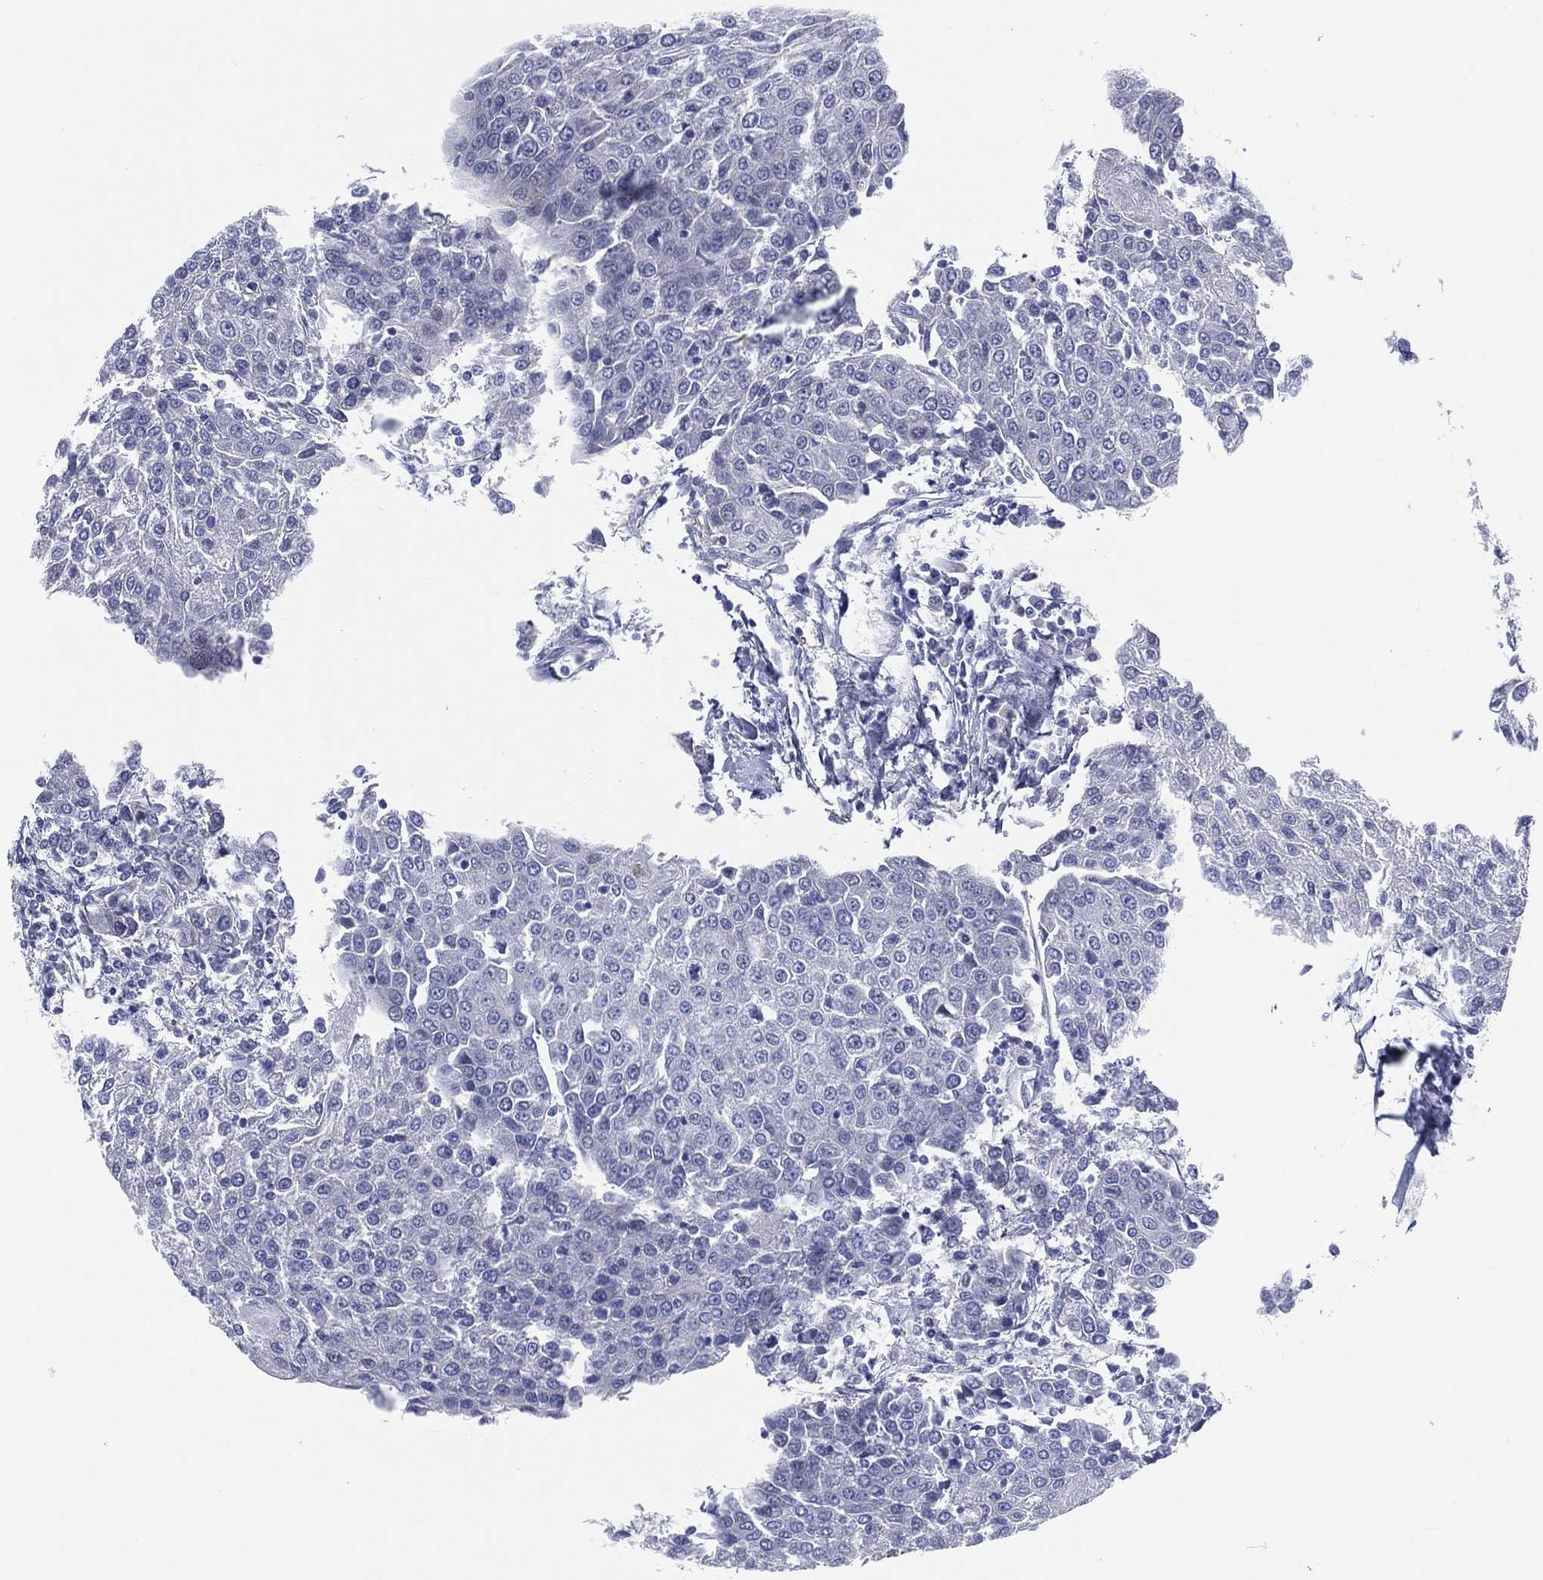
{"staining": {"intensity": "negative", "quantity": "none", "location": "none"}, "tissue": "urothelial cancer", "cell_type": "Tumor cells", "image_type": "cancer", "snomed": [{"axis": "morphology", "description": "Urothelial carcinoma, High grade"}, {"axis": "topography", "description": "Urinary bladder"}], "caption": "High-grade urothelial carcinoma was stained to show a protein in brown. There is no significant staining in tumor cells.", "gene": "HEATR4", "patient": {"sex": "female", "age": 85}}